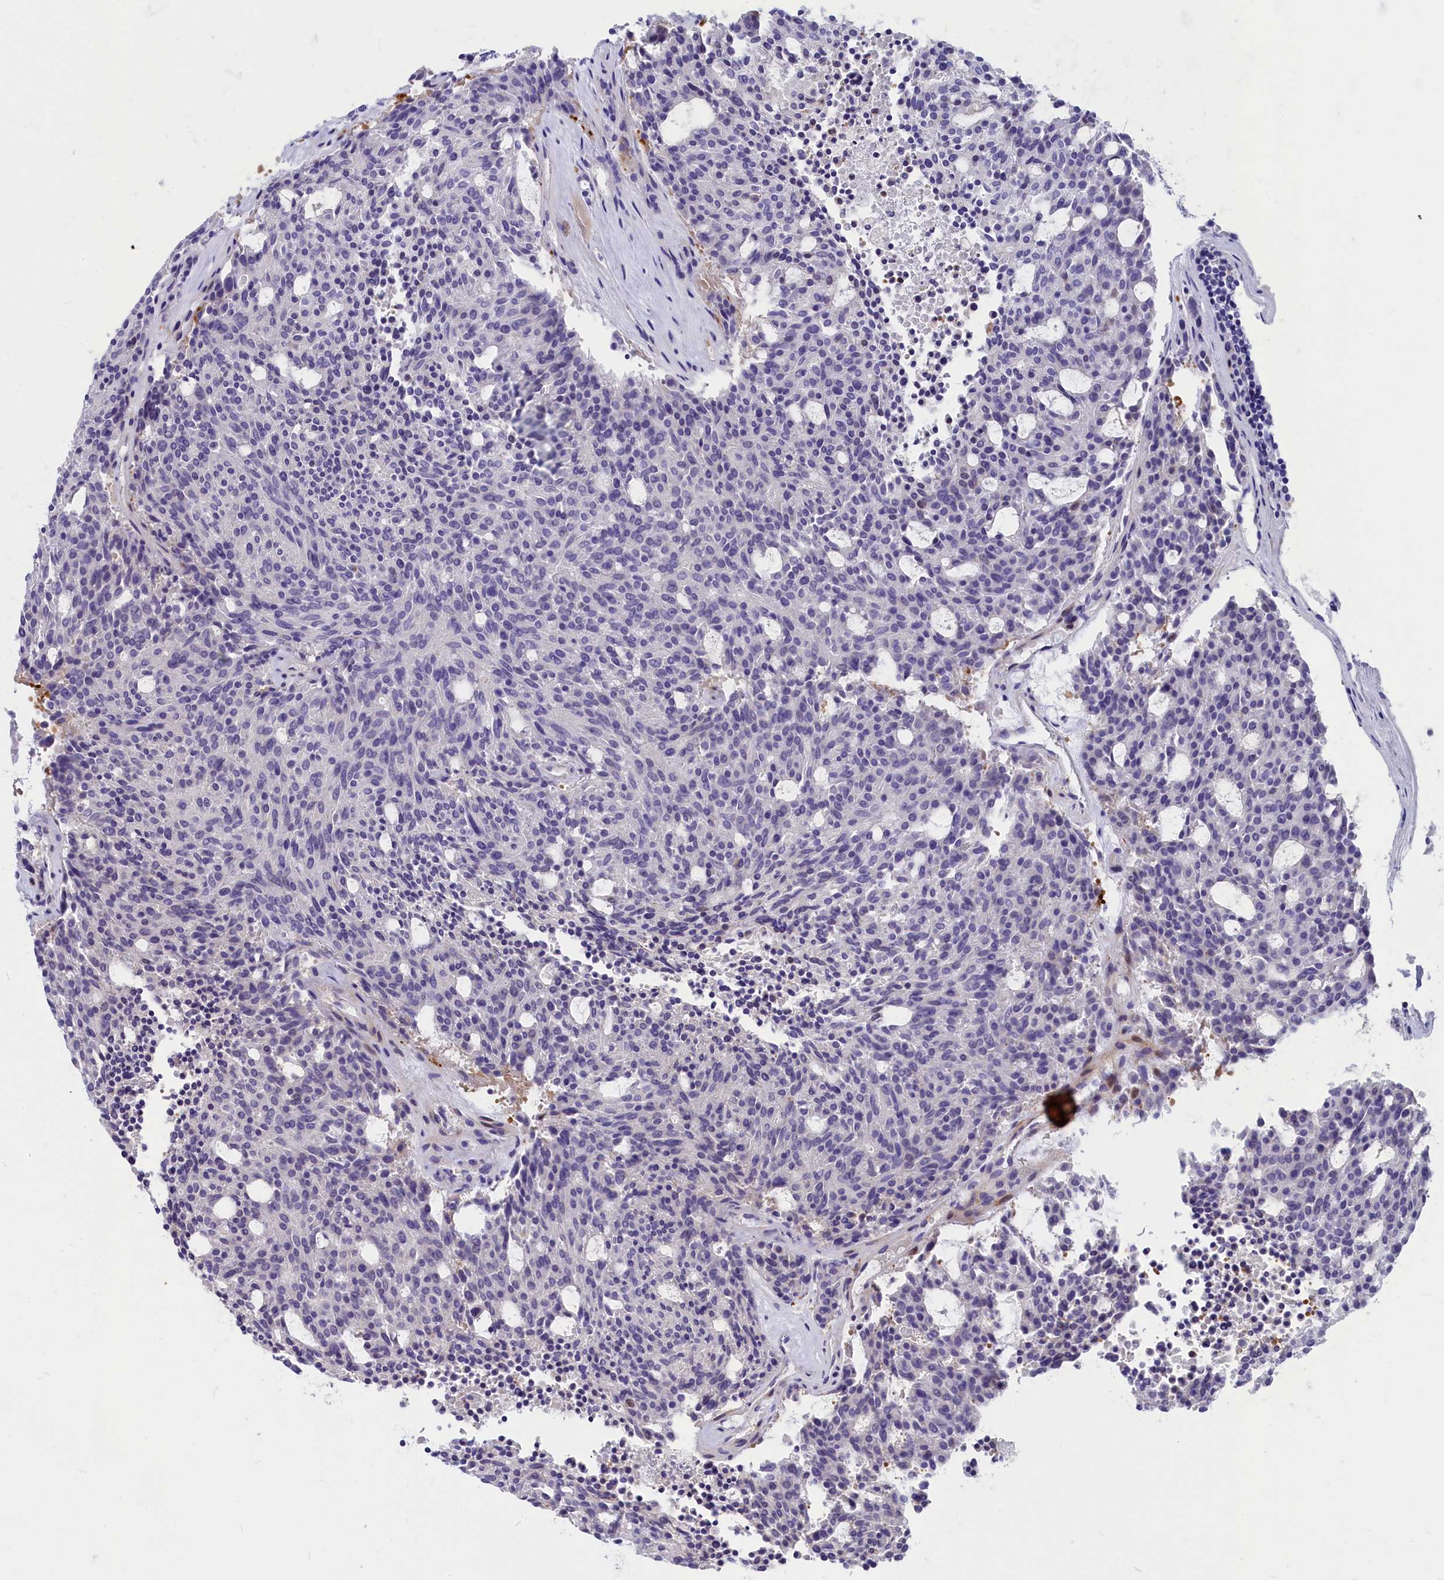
{"staining": {"intensity": "strong", "quantity": "<25%", "location": "cytoplasmic/membranous,nuclear"}, "tissue": "carcinoid", "cell_type": "Tumor cells", "image_type": "cancer", "snomed": [{"axis": "morphology", "description": "Carcinoid, malignant, NOS"}, {"axis": "topography", "description": "Pancreas"}], "caption": "Carcinoid (malignant) was stained to show a protein in brown. There is medium levels of strong cytoplasmic/membranous and nuclear expression in approximately <25% of tumor cells.", "gene": "NKPD1", "patient": {"sex": "female", "age": 54}}